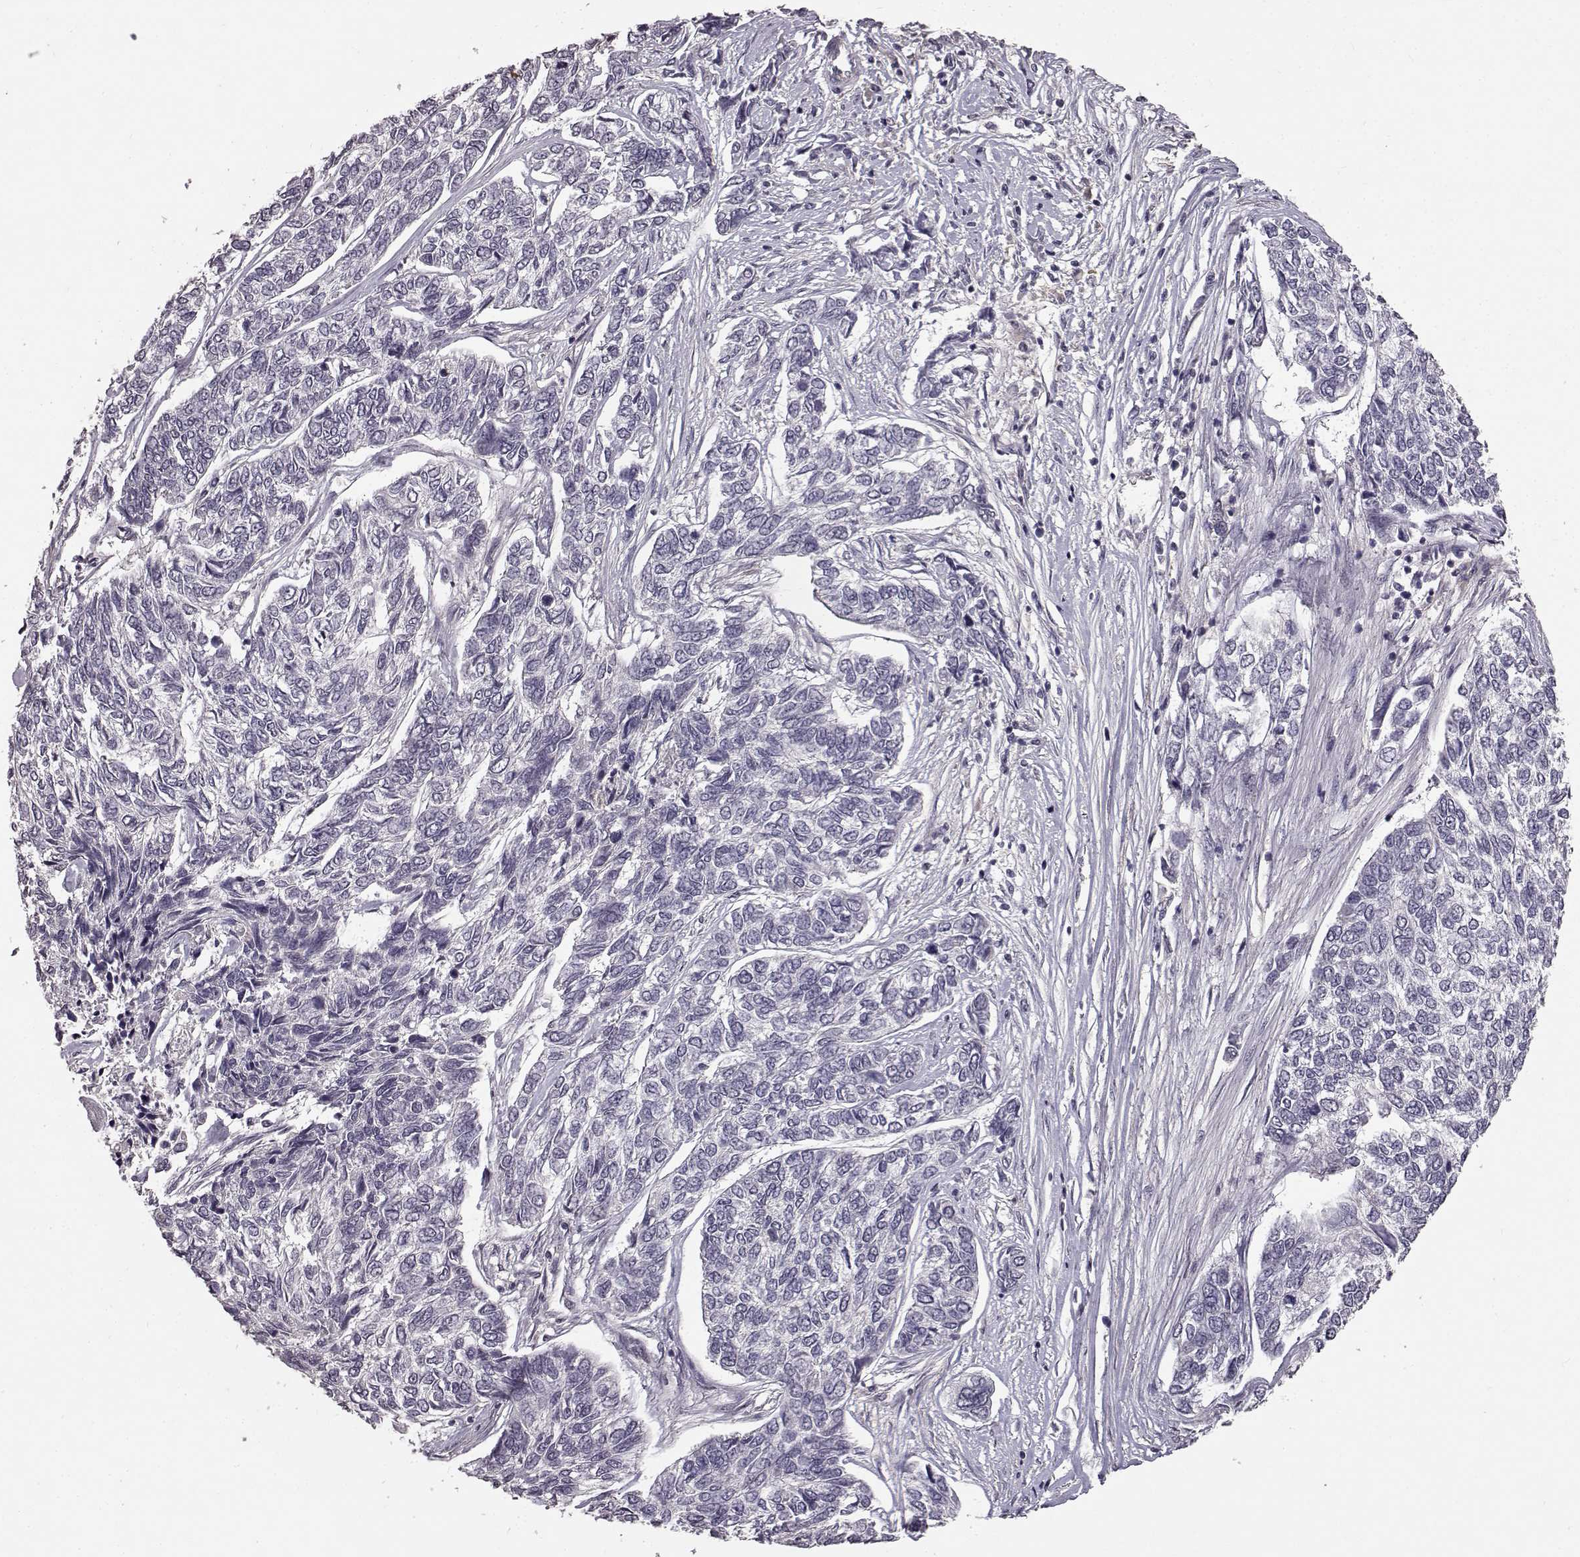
{"staining": {"intensity": "negative", "quantity": "none", "location": "none"}, "tissue": "skin cancer", "cell_type": "Tumor cells", "image_type": "cancer", "snomed": [{"axis": "morphology", "description": "Basal cell carcinoma"}, {"axis": "topography", "description": "Skin"}], "caption": "Tumor cells show no significant protein positivity in skin cancer (basal cell carcinoma). (Stains: DAB (3,3'-diaminobenzidine) IHC with hematoxylin counter stain, Microscopy: brightfield microscopy at high magnification).", "gene": "NTRK2", "patient": {"sex": "female", "age": 65}}